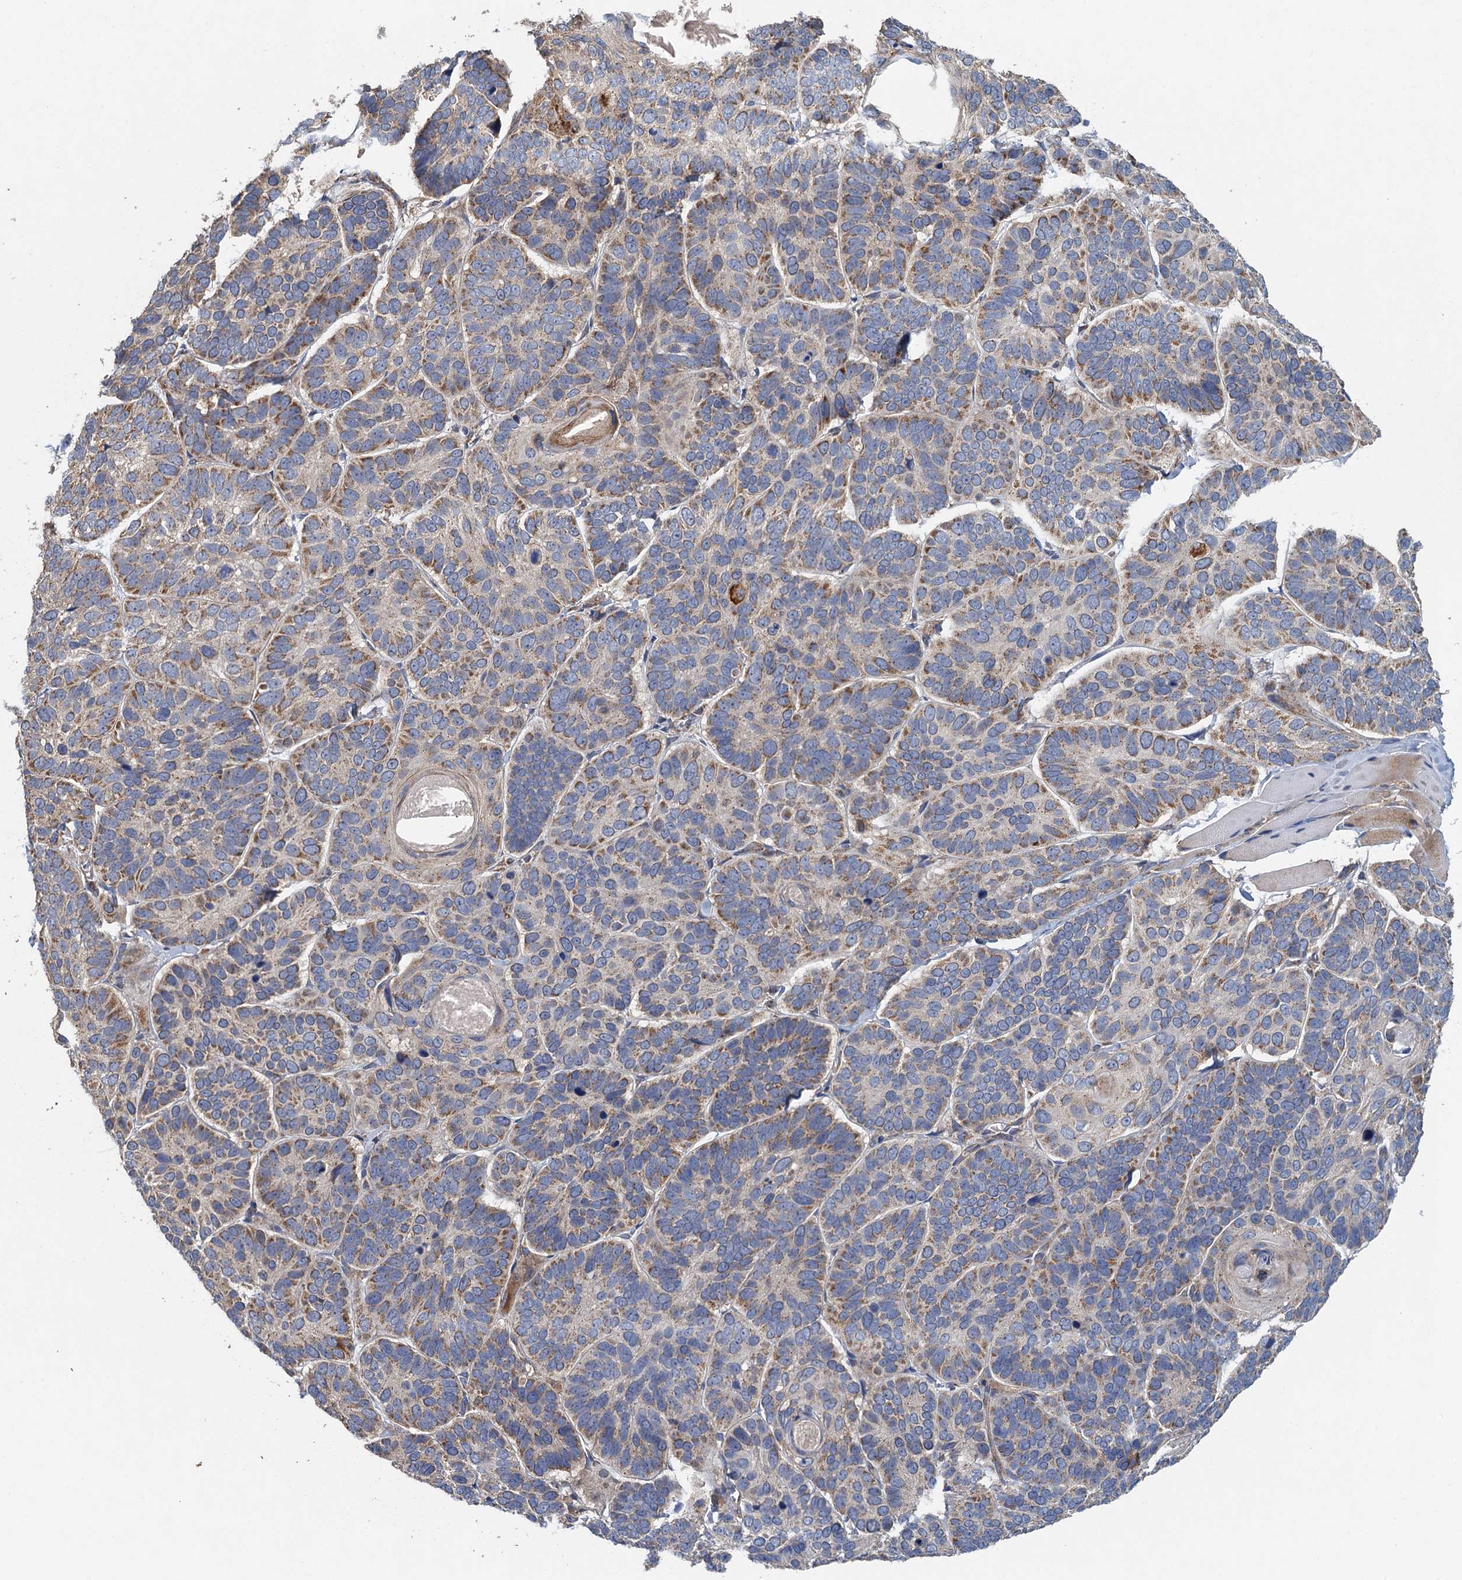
{"staining": {"intensity": "moderate", "quantity": "25%-75%", "location": "cytoplasmic/membranous"}, "tissue": "skin cancer", "cell_type": "Tumor cells", "image_type": "cancer", "snomed": [{"axis": "morphology", "description": "Basal cell carcinoma"}, {"axis": "topography", "description": "Skin"}], "caption": "DAB immunohistochemical staining of skin basal cell carcinoma reveals moderate cytoplasmic/membranous protein expression in approximately 25%-75% of tumor cells.", "gene": "BCS1L", "patient": {"sex": "male", "age": 62}}